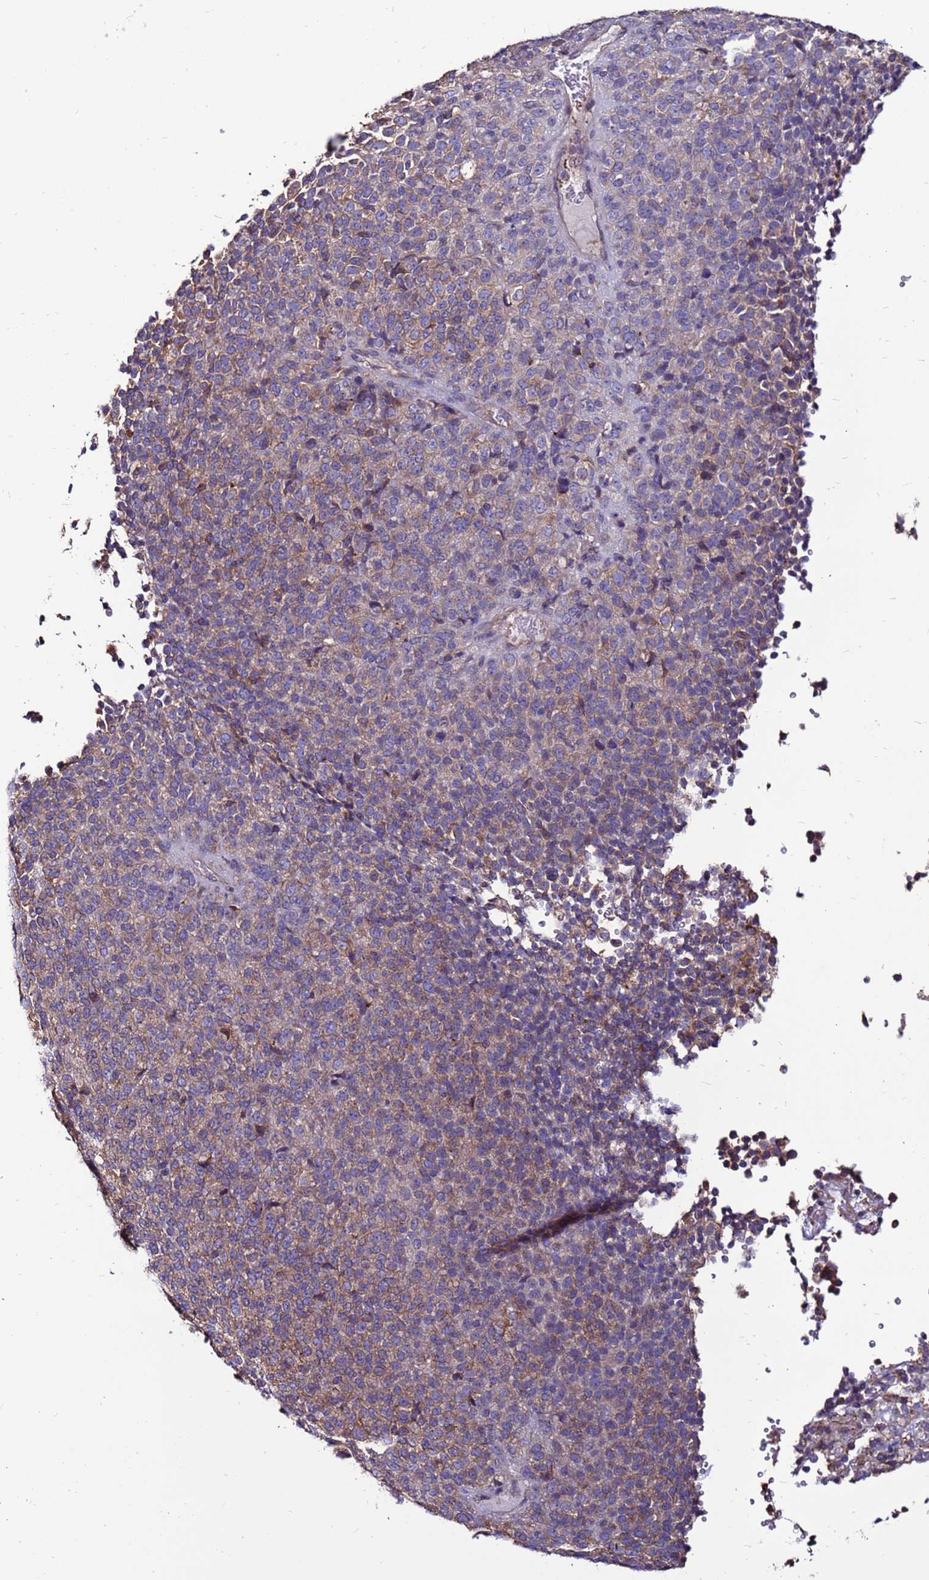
{"staining": {"intensity": "weak", "quantity": "25%-75%", "location": "cytoplasmic/membranous"}, "tissue": "melanoma", "cell_type": "Tumor cells", "image_type": "cancer", "snomed": [{"axis": "morphology", "description": "Malignant melanoma, Metastatic site"}, {"axis": "topography", "description": "Brain"}], "caption": "Protein staining by immunohistochemistry exhibits weak cytoplasmic/membranous staining in about 25%-75% of tumor cells in malignant melanoma (metastatic site).", "gene": "NRN1L", "patient": {"sex": "female", "age": 56}}